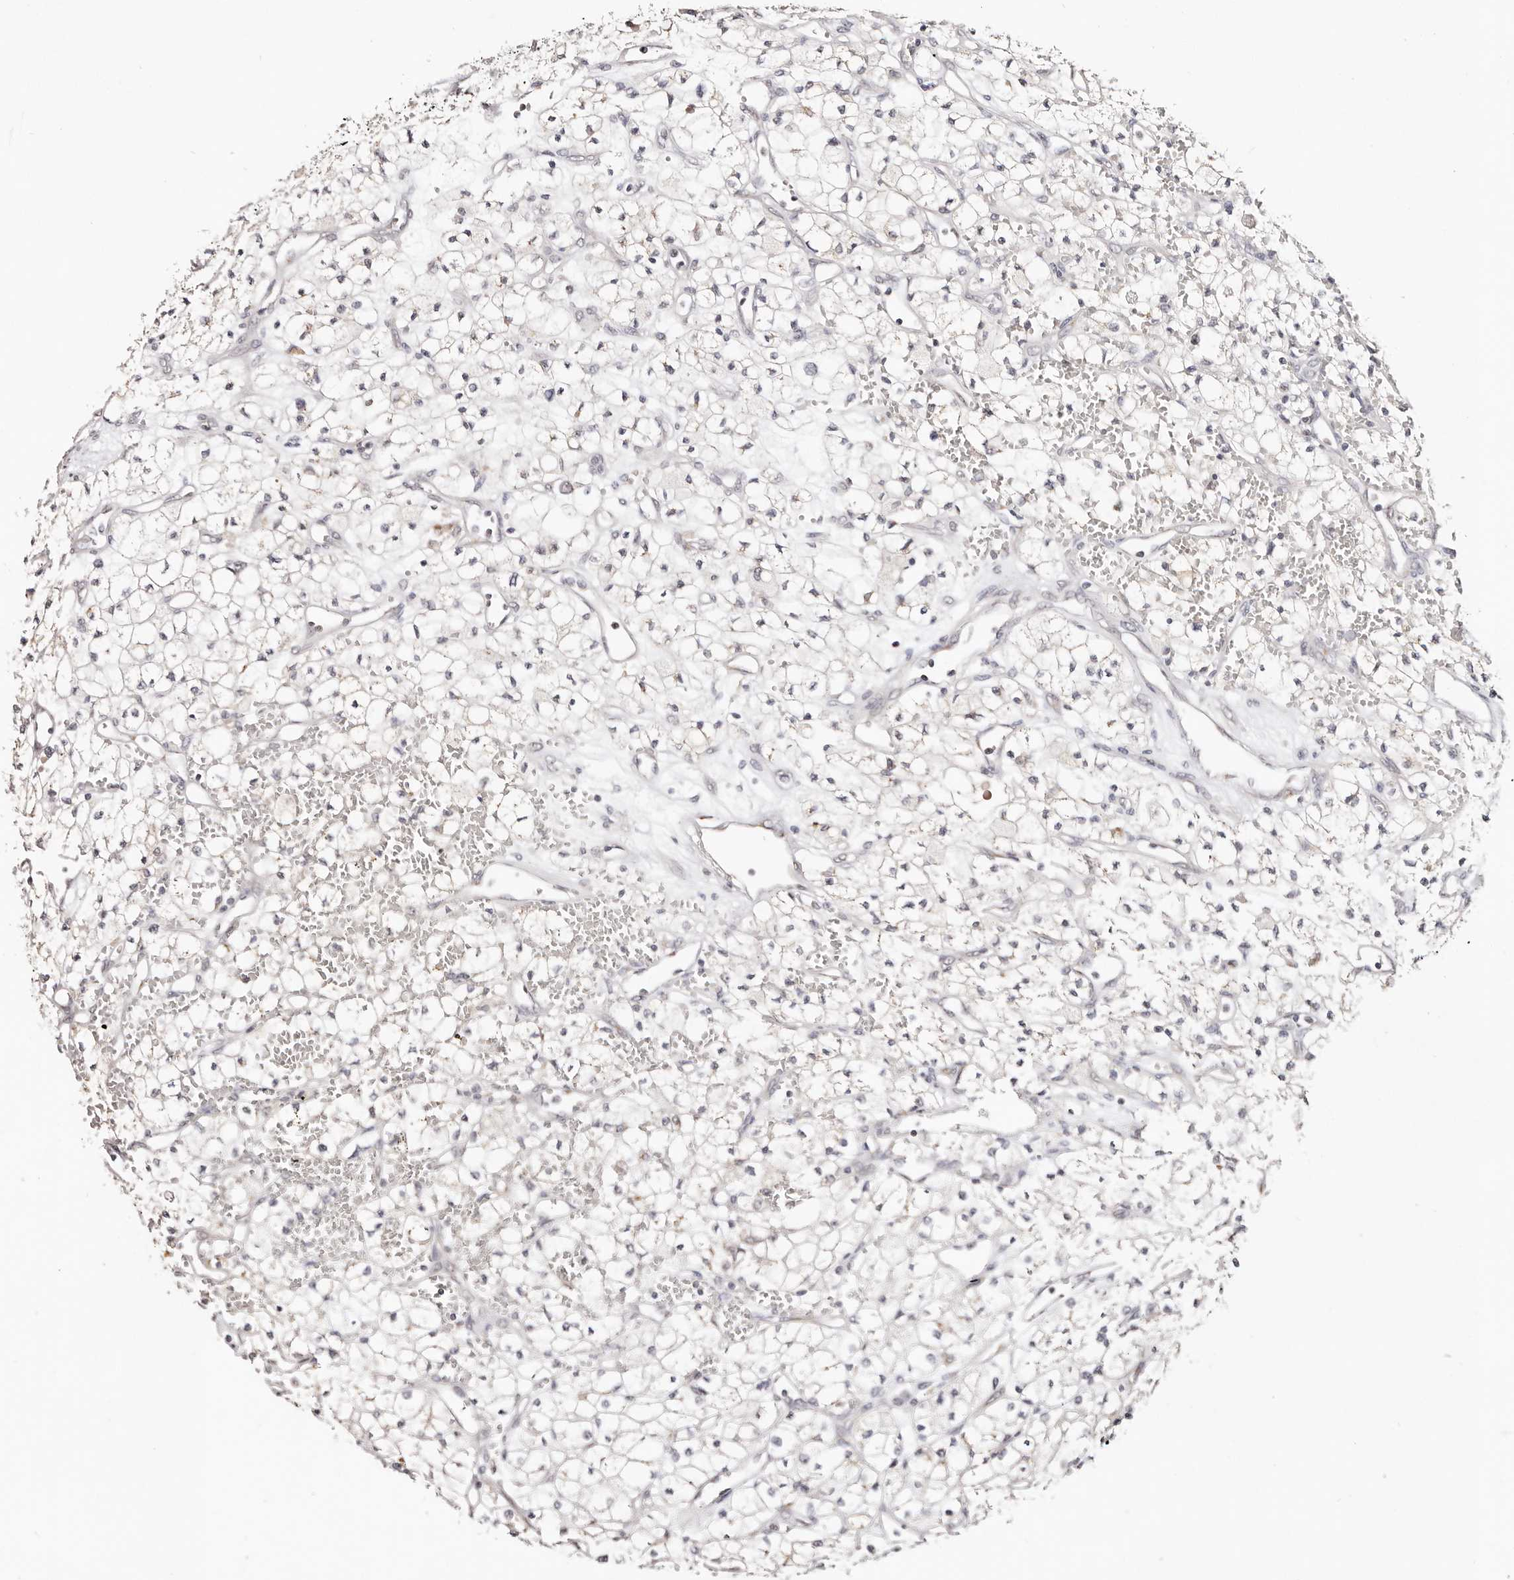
{"staining": {"intensity": "negative", "quantity": "none", "location": "none"}, "tissue": "renal cancer", "cell_type": "Tumor cells", "image_type": "cancer", "snomed": [{"axis": "morphology", "description": "Adenocarcinoma, NOS"}, {"axis": "topography", "description": "Kidney"}], "caption": "A high-resolution histopathology image shows IHC staining of renal cancer (adenocarcinoma), which displays no significant positivity in tumor cells.", "gene": "VIPAS39", "patient": {"sex": "male", "age": 59}}